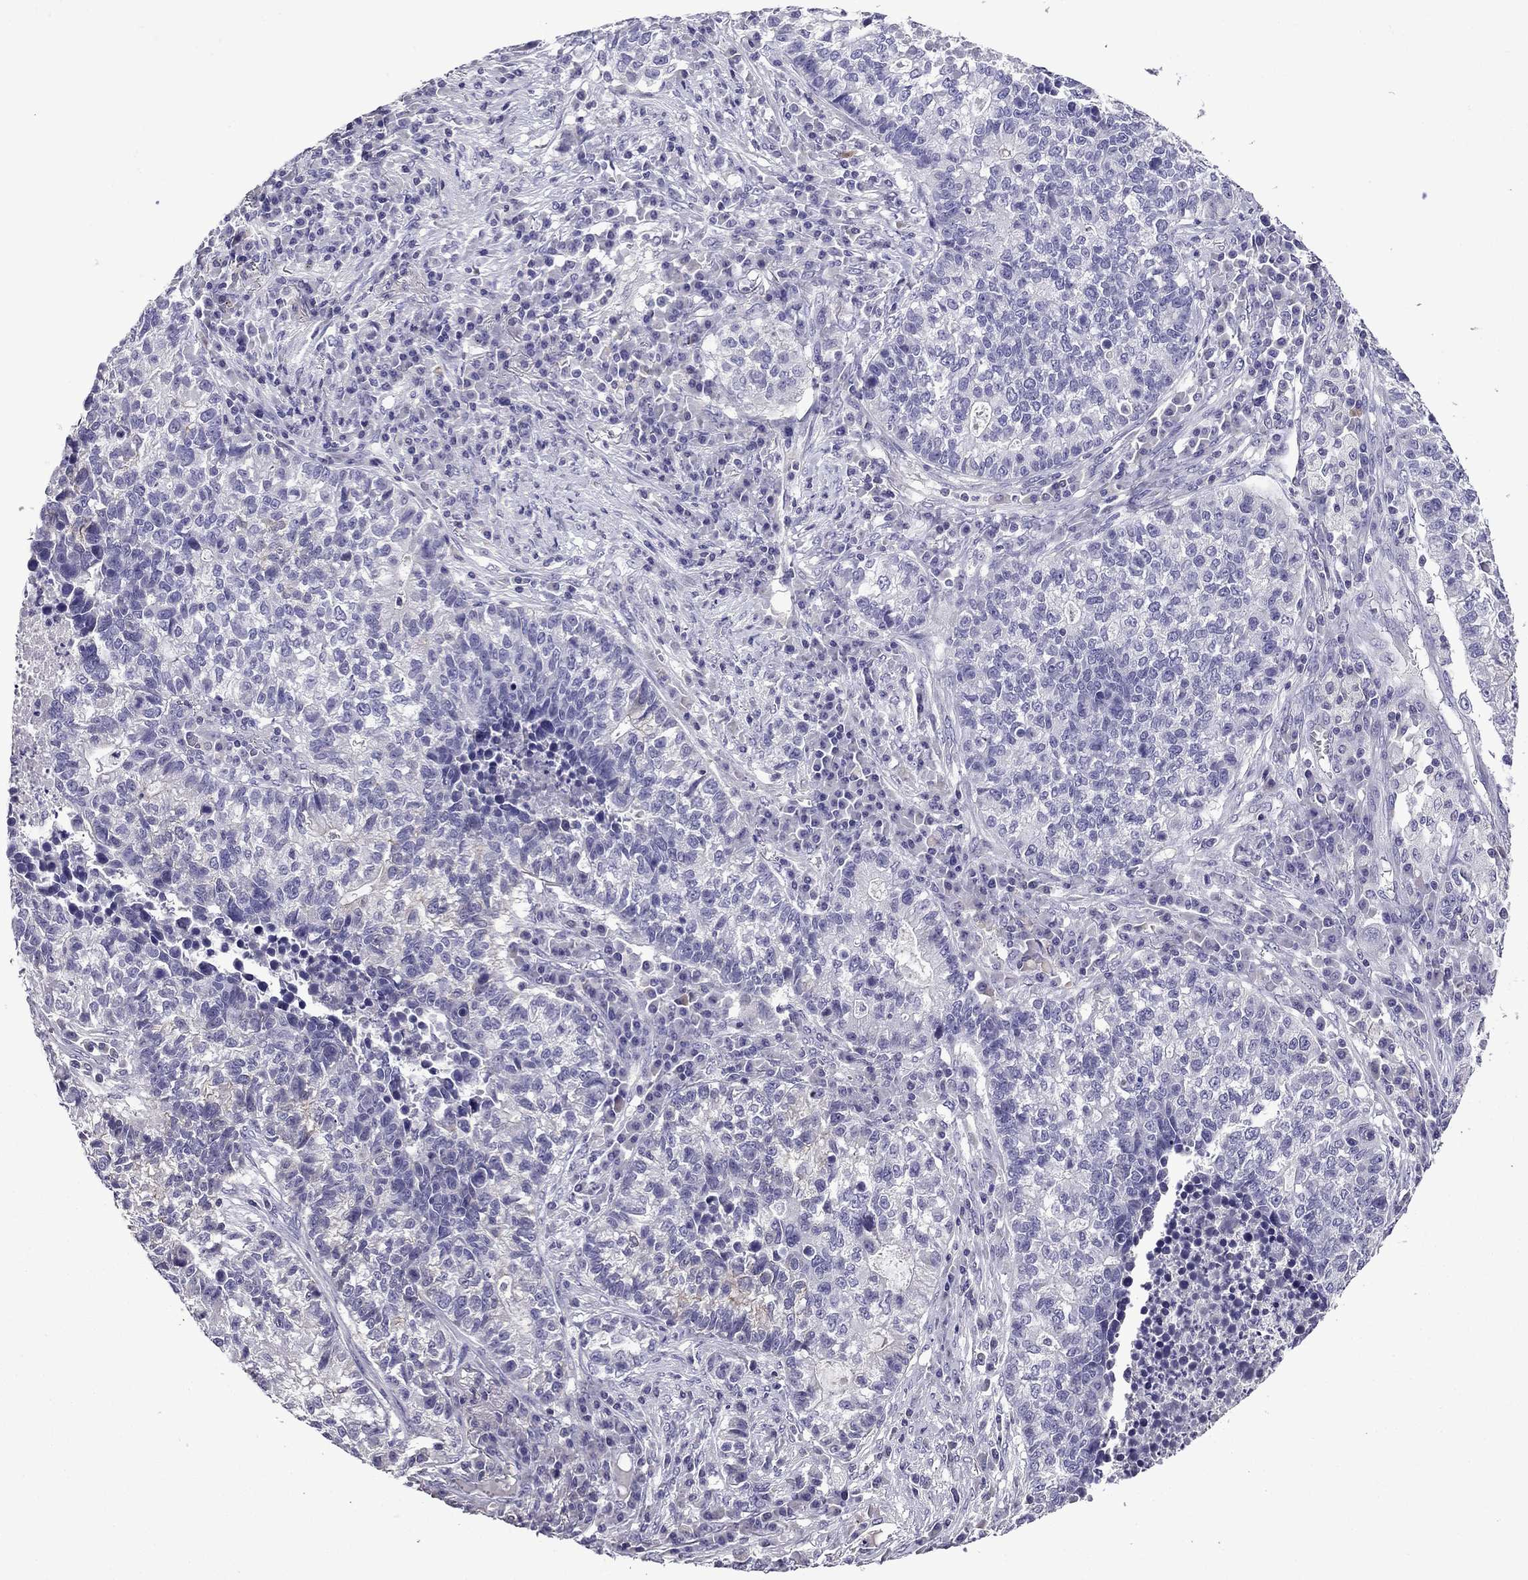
{"staining": {"intensity": "negative", "quantity": "none", "location": "none"}, "tissue": "lung cancer", "cell_type": "Tumor cells", "image_type": "cancer", "snomed": [{"axis": "morphology", "description": "Adenocarcinoma, NOS"}, {"axis": "topography", "description": "Lung"}], "caption": "A micrograph of human adenocarcinoma (lung) is negative for staining in tumor cells.", "gene": "TTN", "patient": {"sex": "male", "age": 57}}